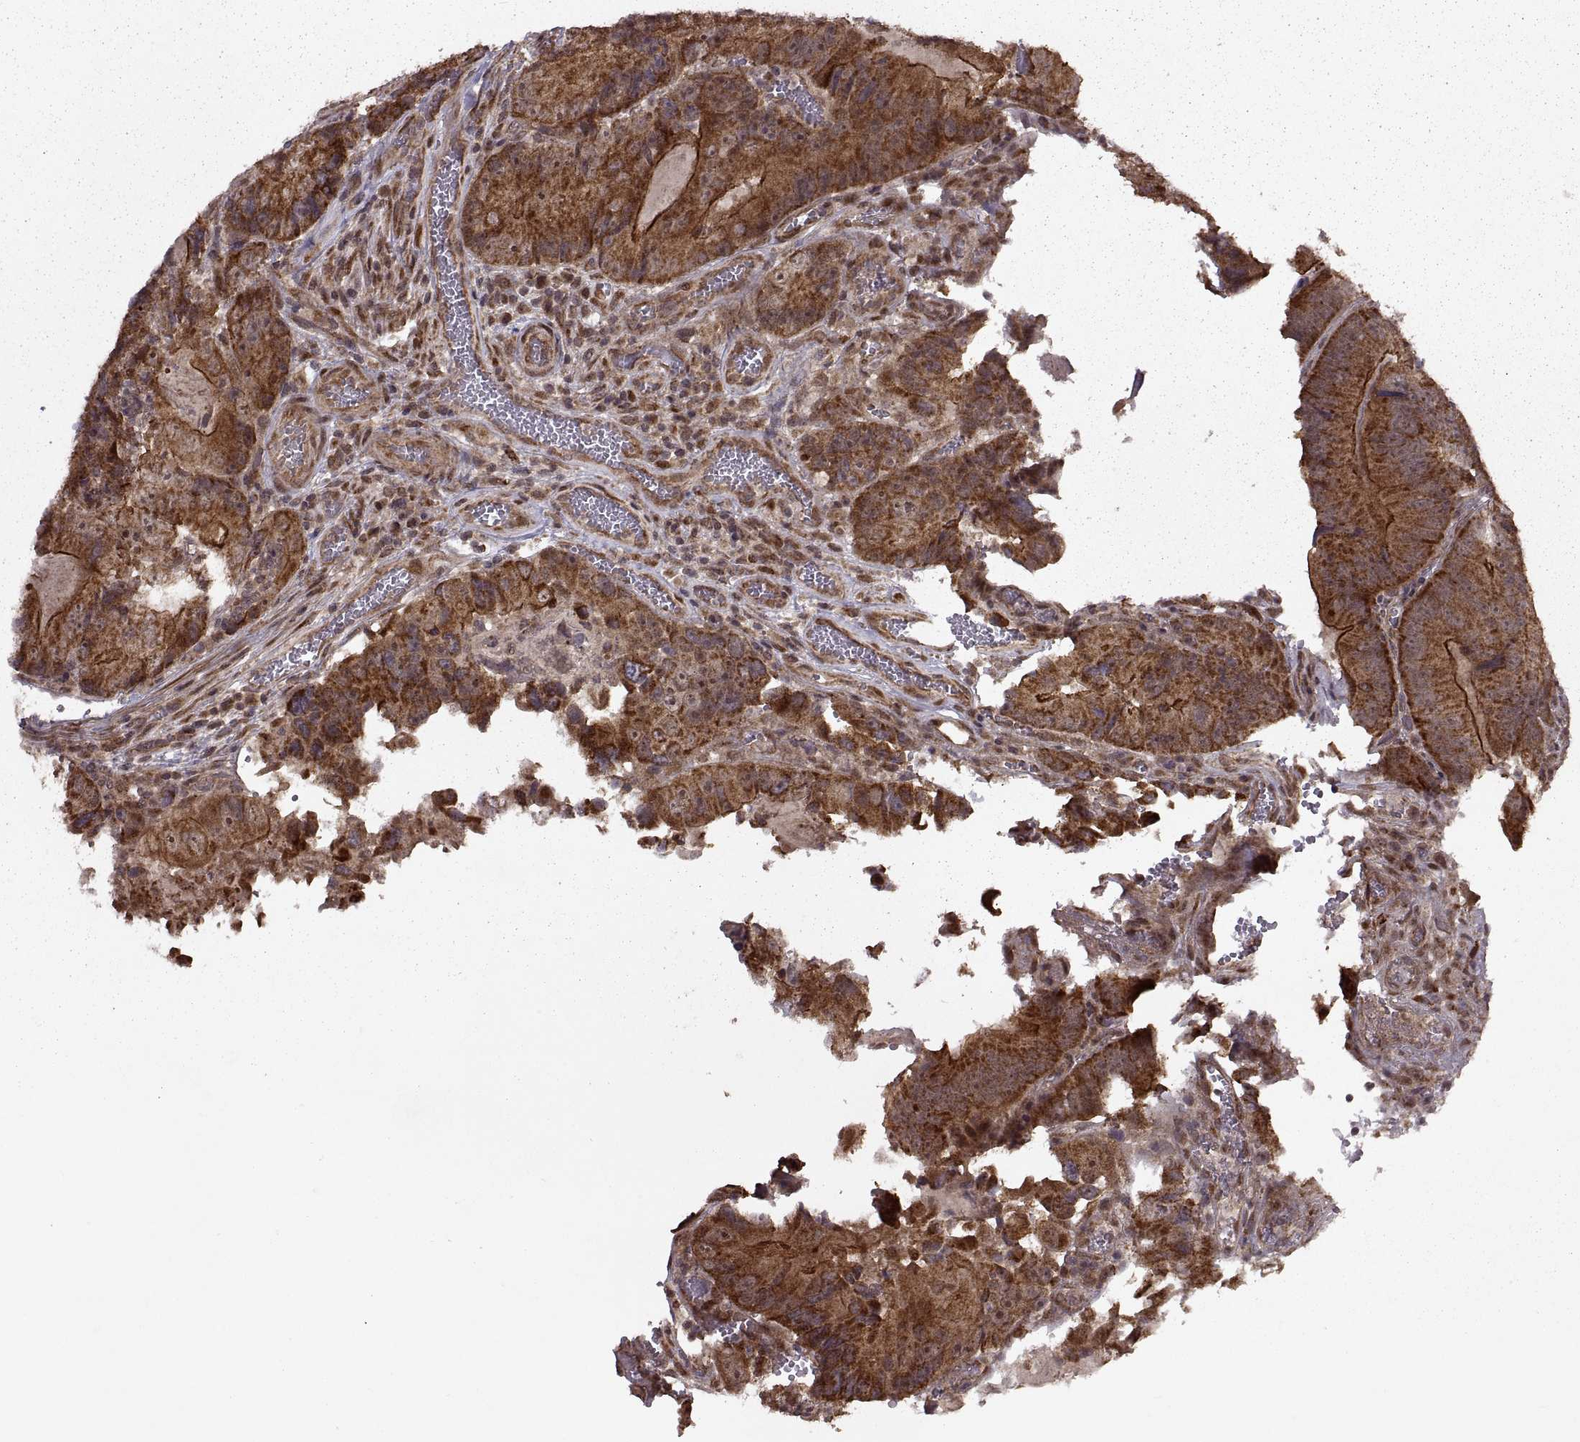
{"staining": {"intensity": "strong", "quantity": ">75%", "location": "cytoplasmic/membranous"}, "tissue": "colorectal cancer", "cell_type": "Tumor cells", "image_type": "cancer", "snomed": [{"axis": "morphology", "description": "Adenocarcinoma, NOS"}, {"axis": "topography", "description": "Colon"}], "caption": "A photomicrograph of human colorectal cancer (adenocarcinoma) stained for a protein demonstrates strong cytoplasmic/membranous brown staining in tumor cells. The staining was performed using DAB, with brown indicating positive protein expression. Nuclei are stained blue with hematoxylin.", "gene": "PTOV1", "patient": {"sex": "female", "age": 86}}